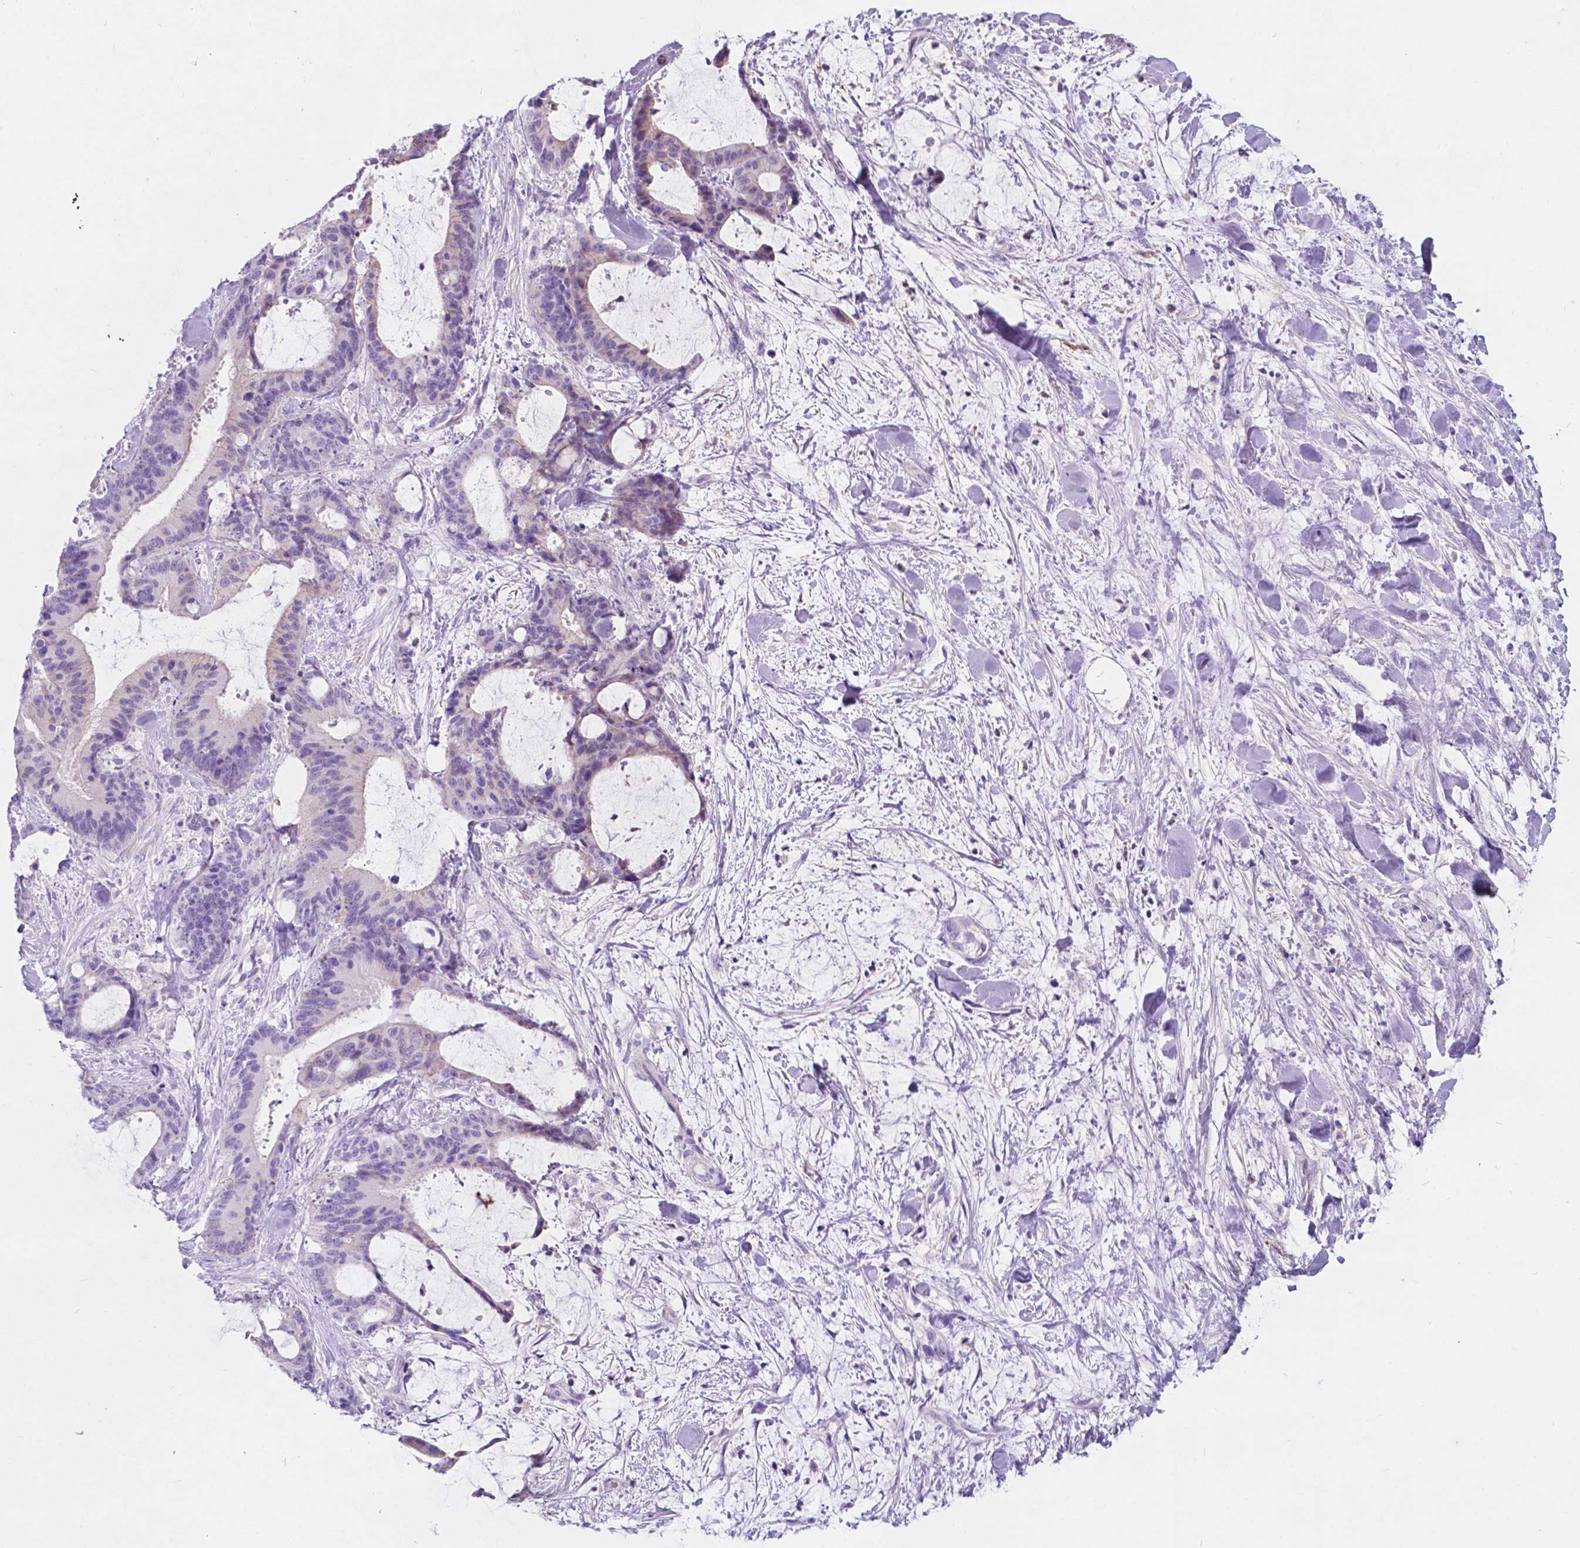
{"staining": {"intensity": "weak", "quantity": "<25%", "location": "cytoplasmic/membranous"}, "tissue": "liver cancer", "cell_type": "Tumor cells", "image_type": "cancer", "snomed": [{"axis": "morphology", "description": "Cholangiocarcinoma"}, {"axis": "topography", "description": "Liver"}], "caption": "The micrograph displays no staining of tumor cells in liver cancer. (Stains: DAB (3,3'-diaminobenzidine) immunohistochemistry (IHC) with hematoxylin counter stain, Microscopy: brightfield microscopy at high magnification).", "gene": "GNAO1", "patient": {"sex": "female", "age": 73}}